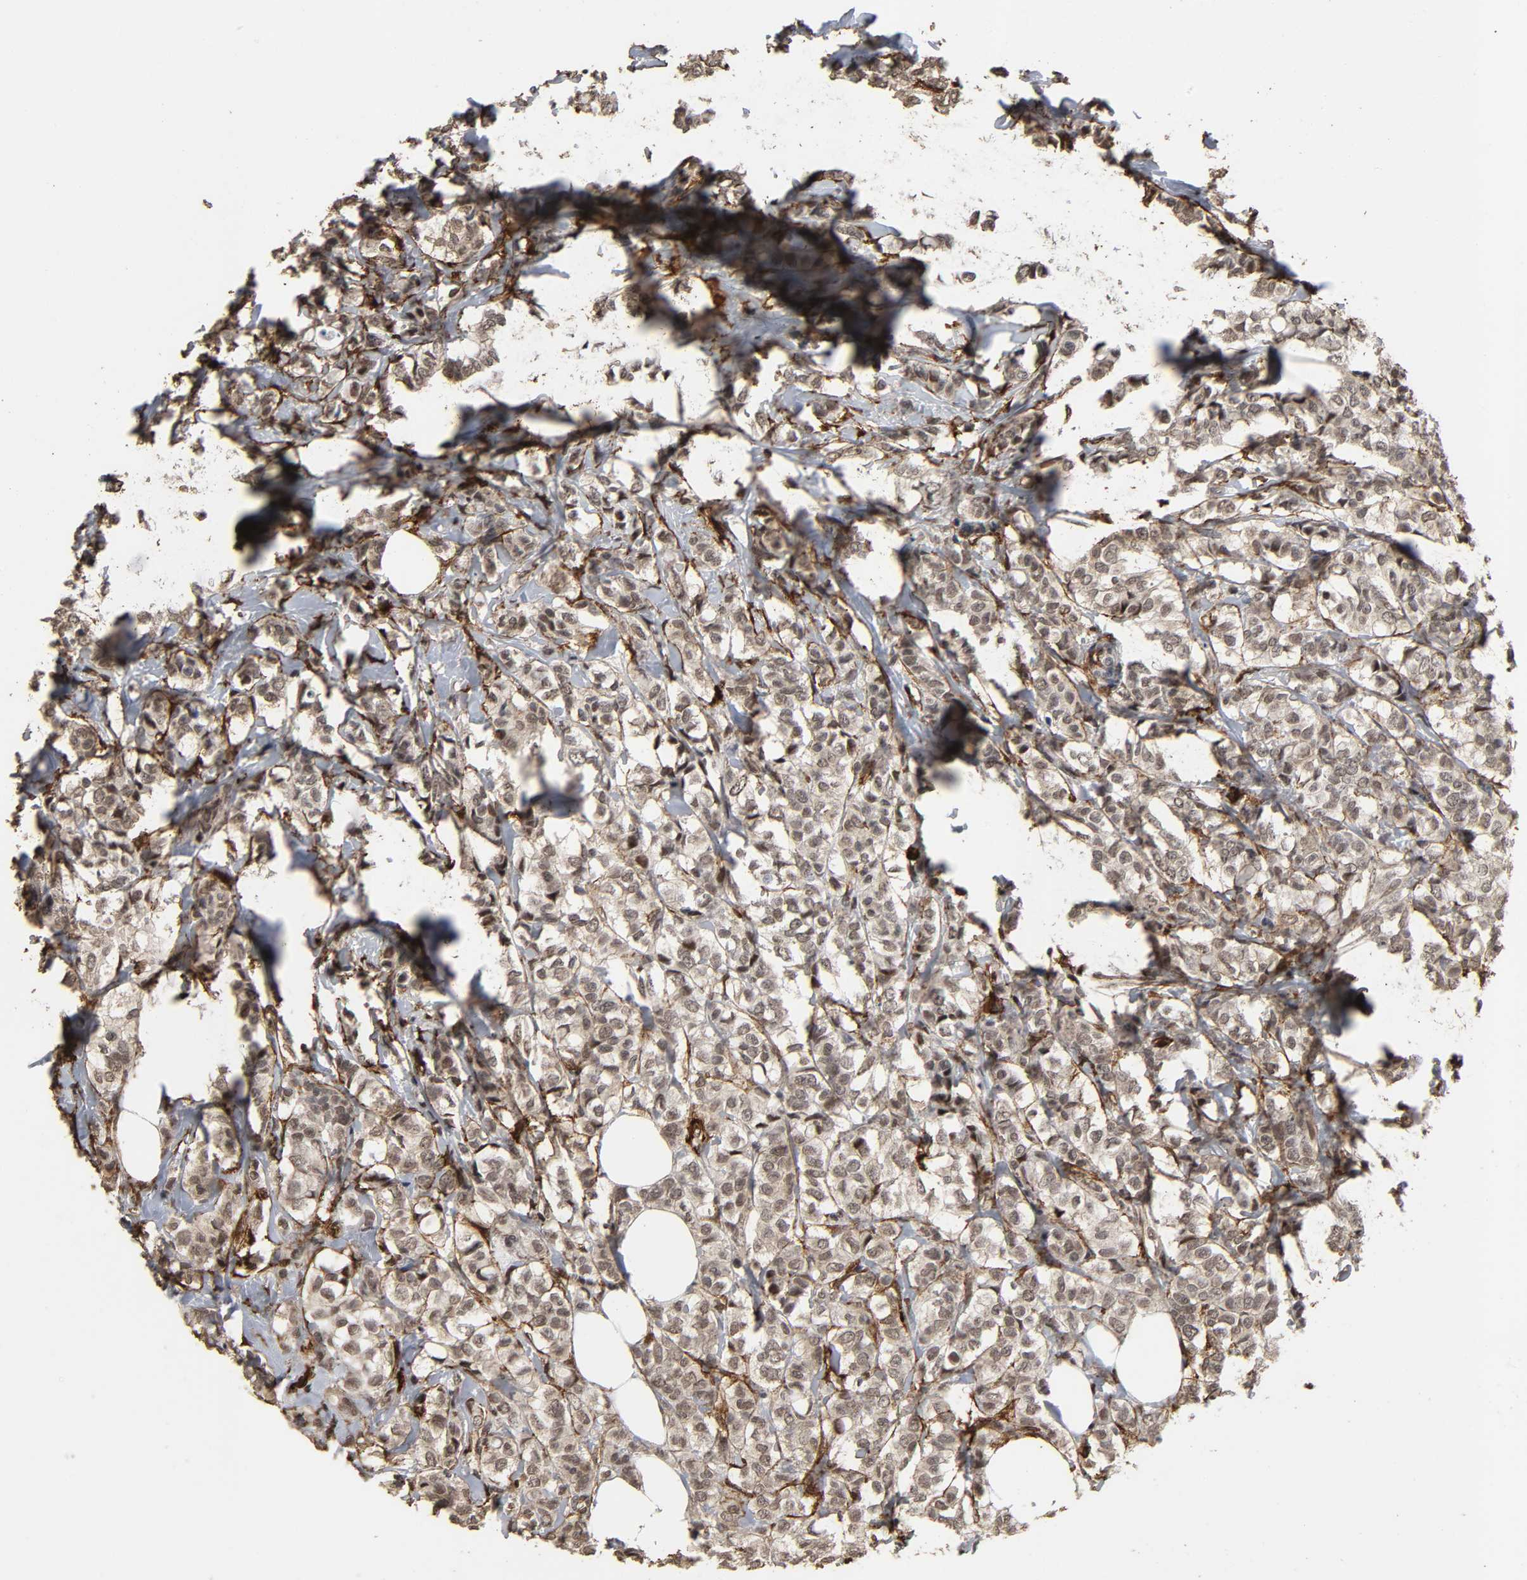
{"staining": {"intensity": "weak", "quantity": ">75%", "location": "cytoplasmic/membranous,nuclear"}, "tissue": "breast cancer", "cell_type": "Tumor cells", "image_type": "cancer", "snomed": [{"axis": "morphology", "description": "Lobular carcinoma"}, {"axis": "topography", "description": "Breast"}], "caption": "Tumor cells exhibit low levels of weak cytoplasmic/membranous and nuclear positivity in approximately >75% of cells in breast cancer (lobular carcinoma).", "gene": "AHNAK2", "patient": {"sex": "female", "age": 60}}